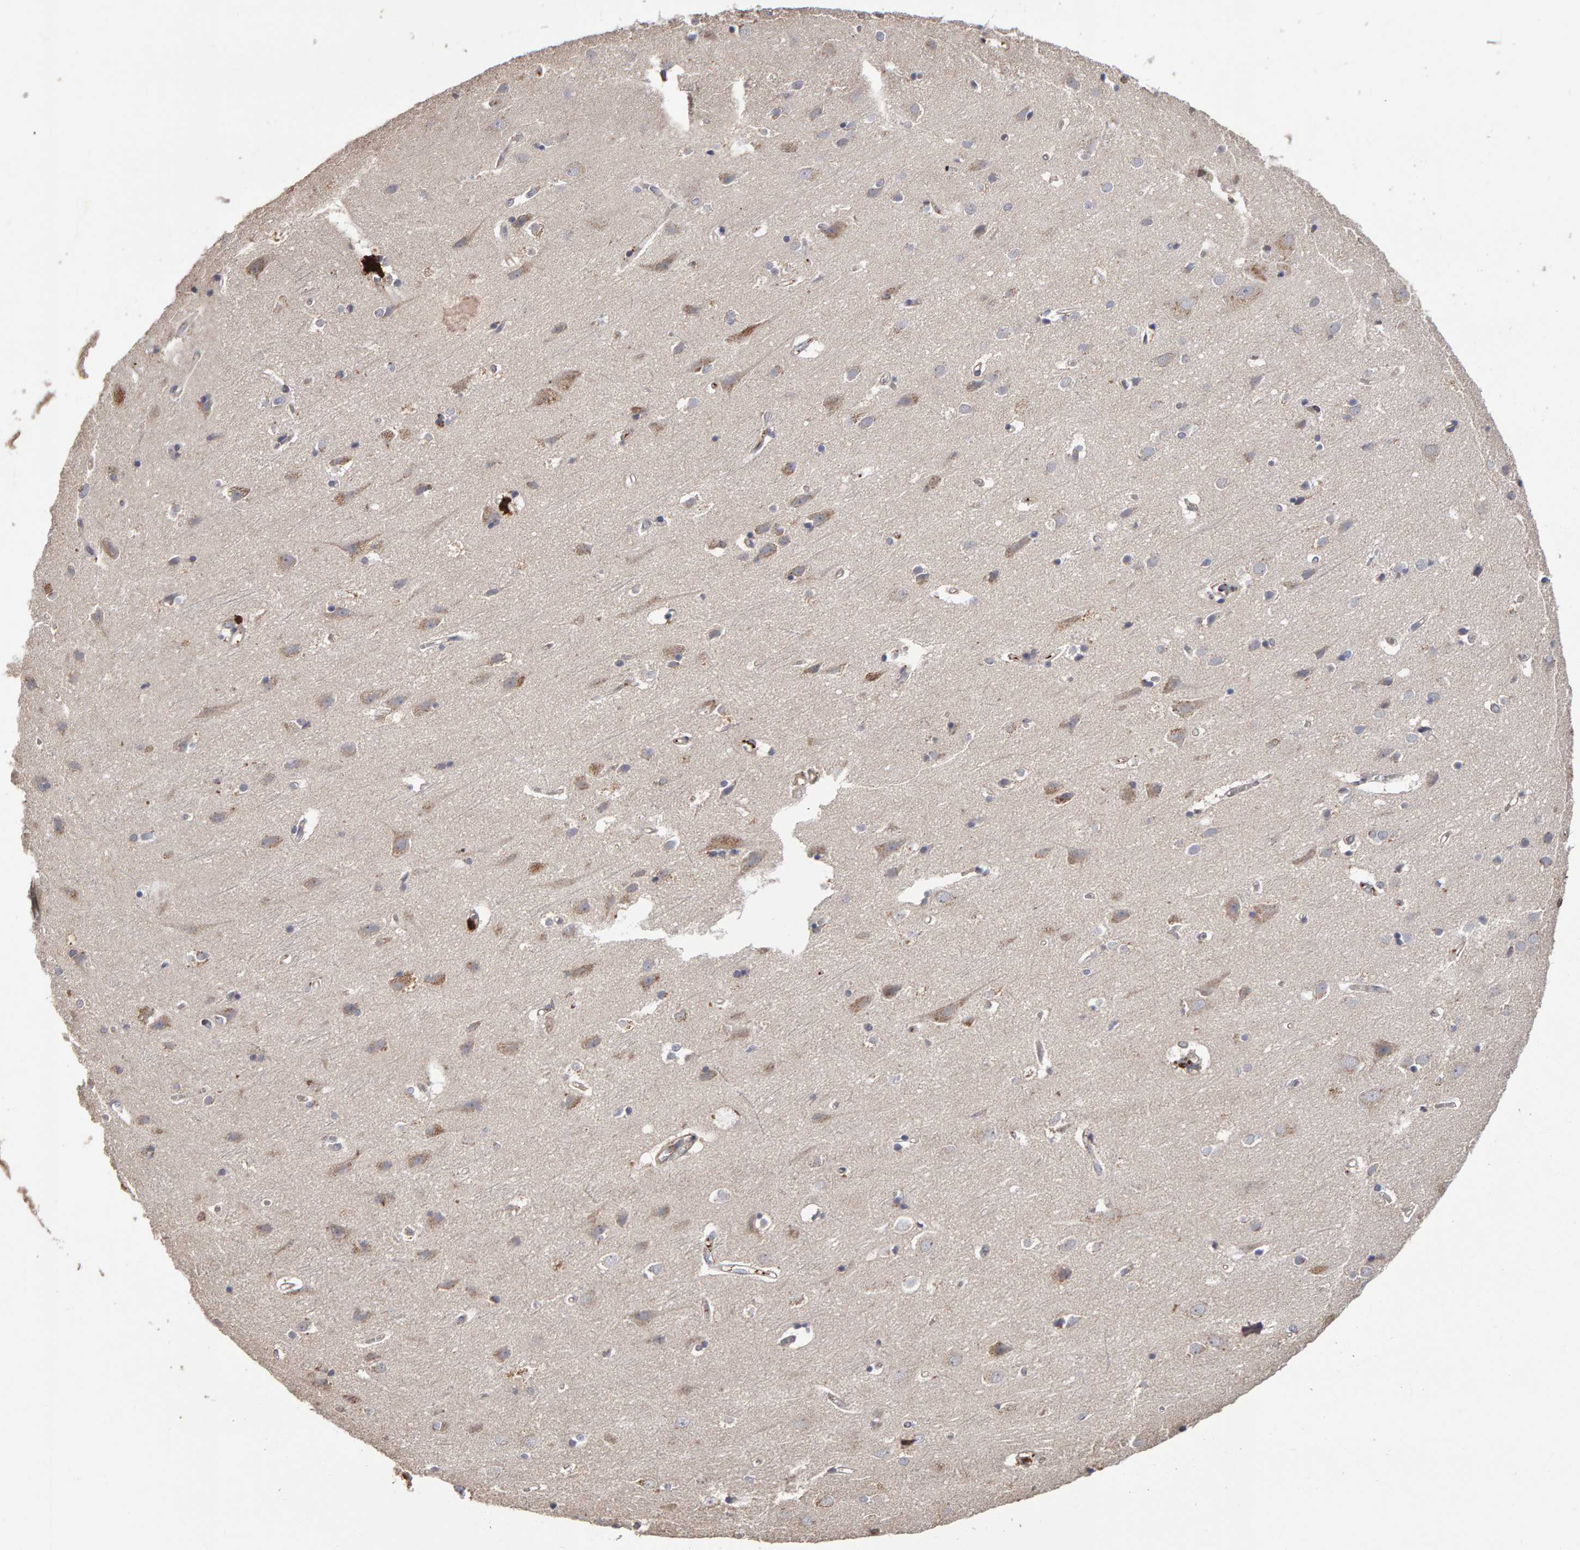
{"staining": {"intensity": "moderate", "quantity": ">75%", "location": "cytoplasmic/membranous"}, "tissue": "cerebral cortex", "cell_type": "Endothelial cells", "image_type": "normal", "snomed": [{"axis": "morphology", "description": "Normal tissue, NOS"}, {"axis": "topography", "description": "Cerebral cortex"}], "caption": "Moderate cytoplasmic/membranous positivity for a protein is present in about >75% of endothelial cells of unremarkable cerebral cortex using IHC.", "gene": "CANT1", "patient": {"sex": "male", "age": 54}}